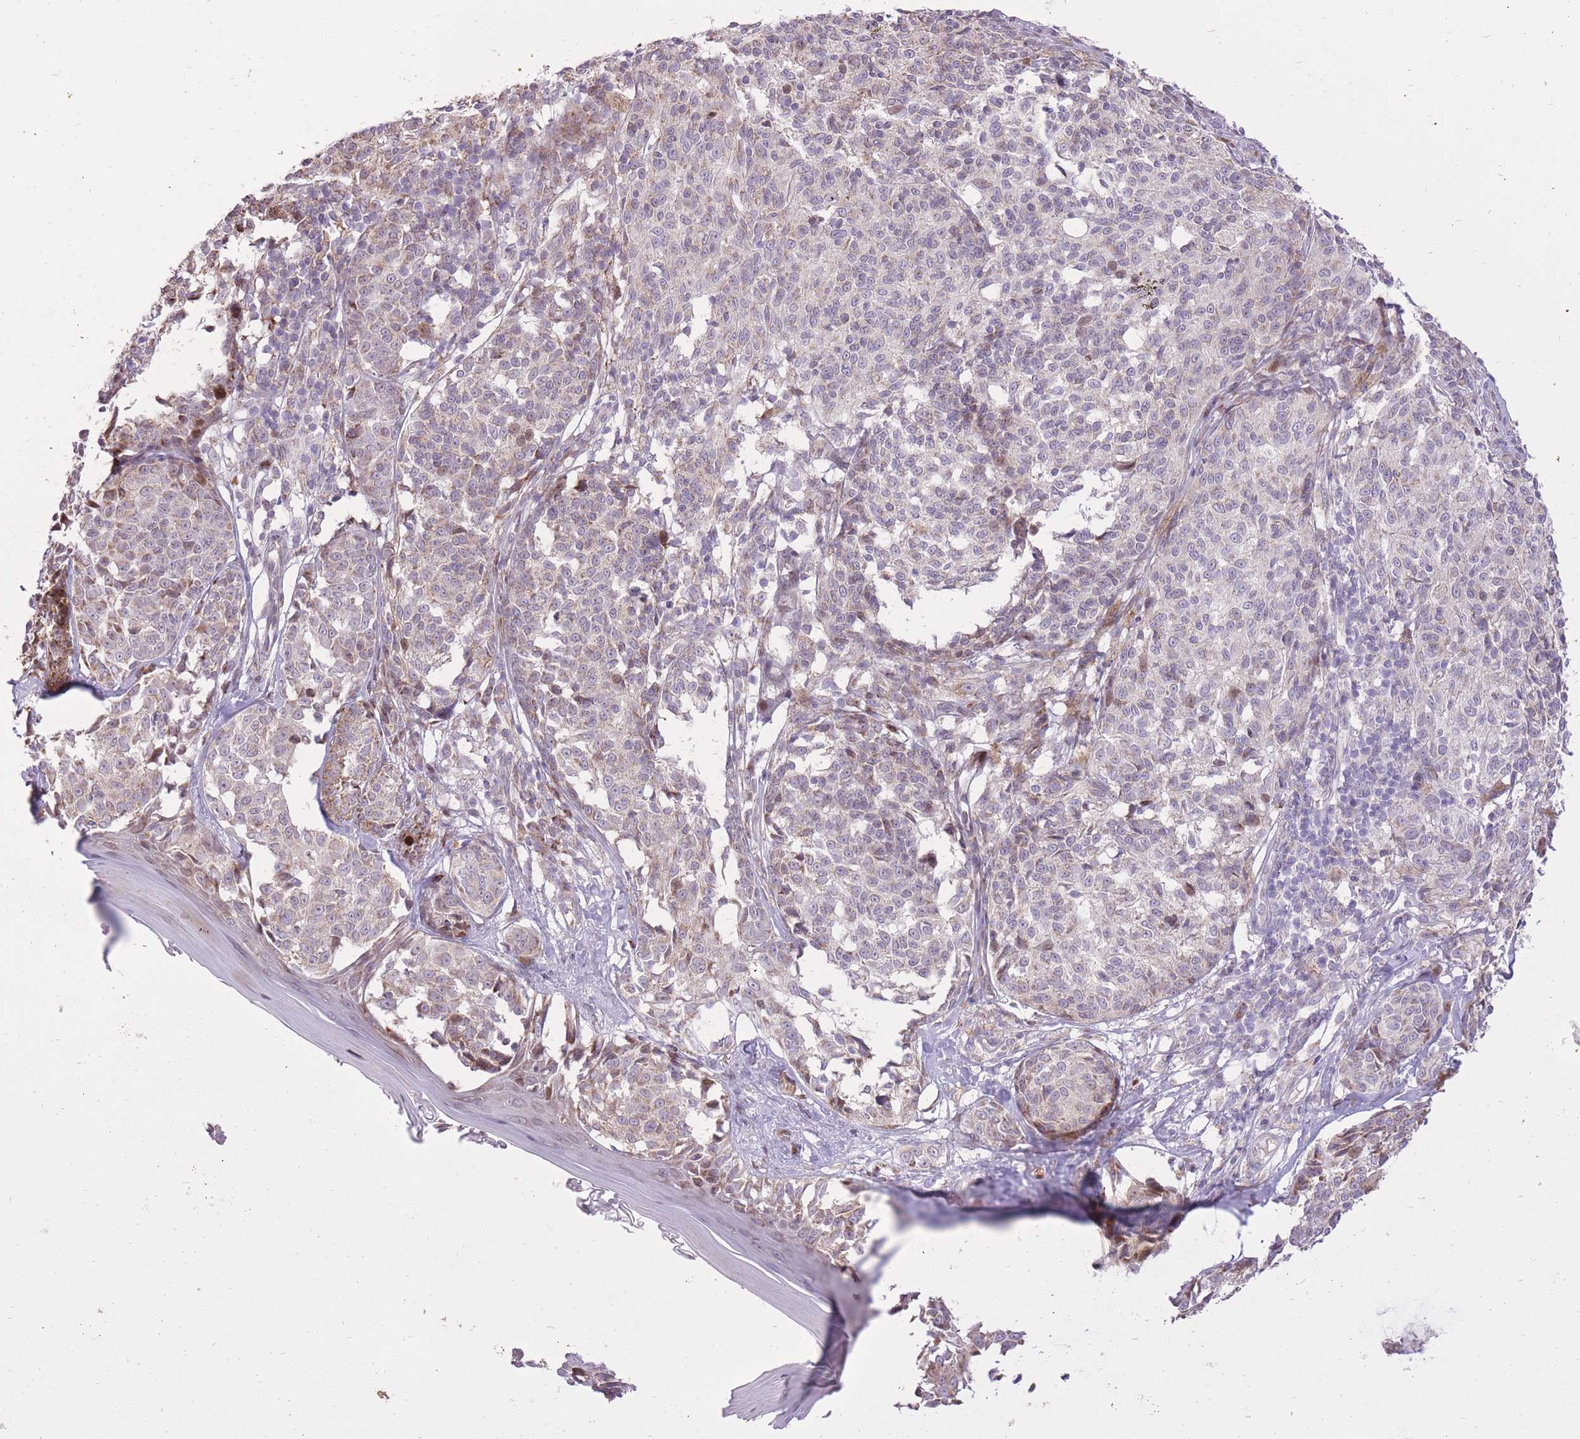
{"staining": {"intensity": "weak", "quantity": "<25%", "location": "cytoplasmic/membranous"}, "tissue": "melanoma", "cell_type": "Tumor cells", "image_type": "cancer", "snomed": [{"axis": "morphology", "description": "Malignant melanoma, NOS"}, {"axis": "topography", "description": "Skin of upper extremity"}], "caption": "Immunohistochemistry of melanoma exhibits no expression in tumor cells.", "gene": "SLC4A4", "patient": {"sex": "male", "age": 40}}